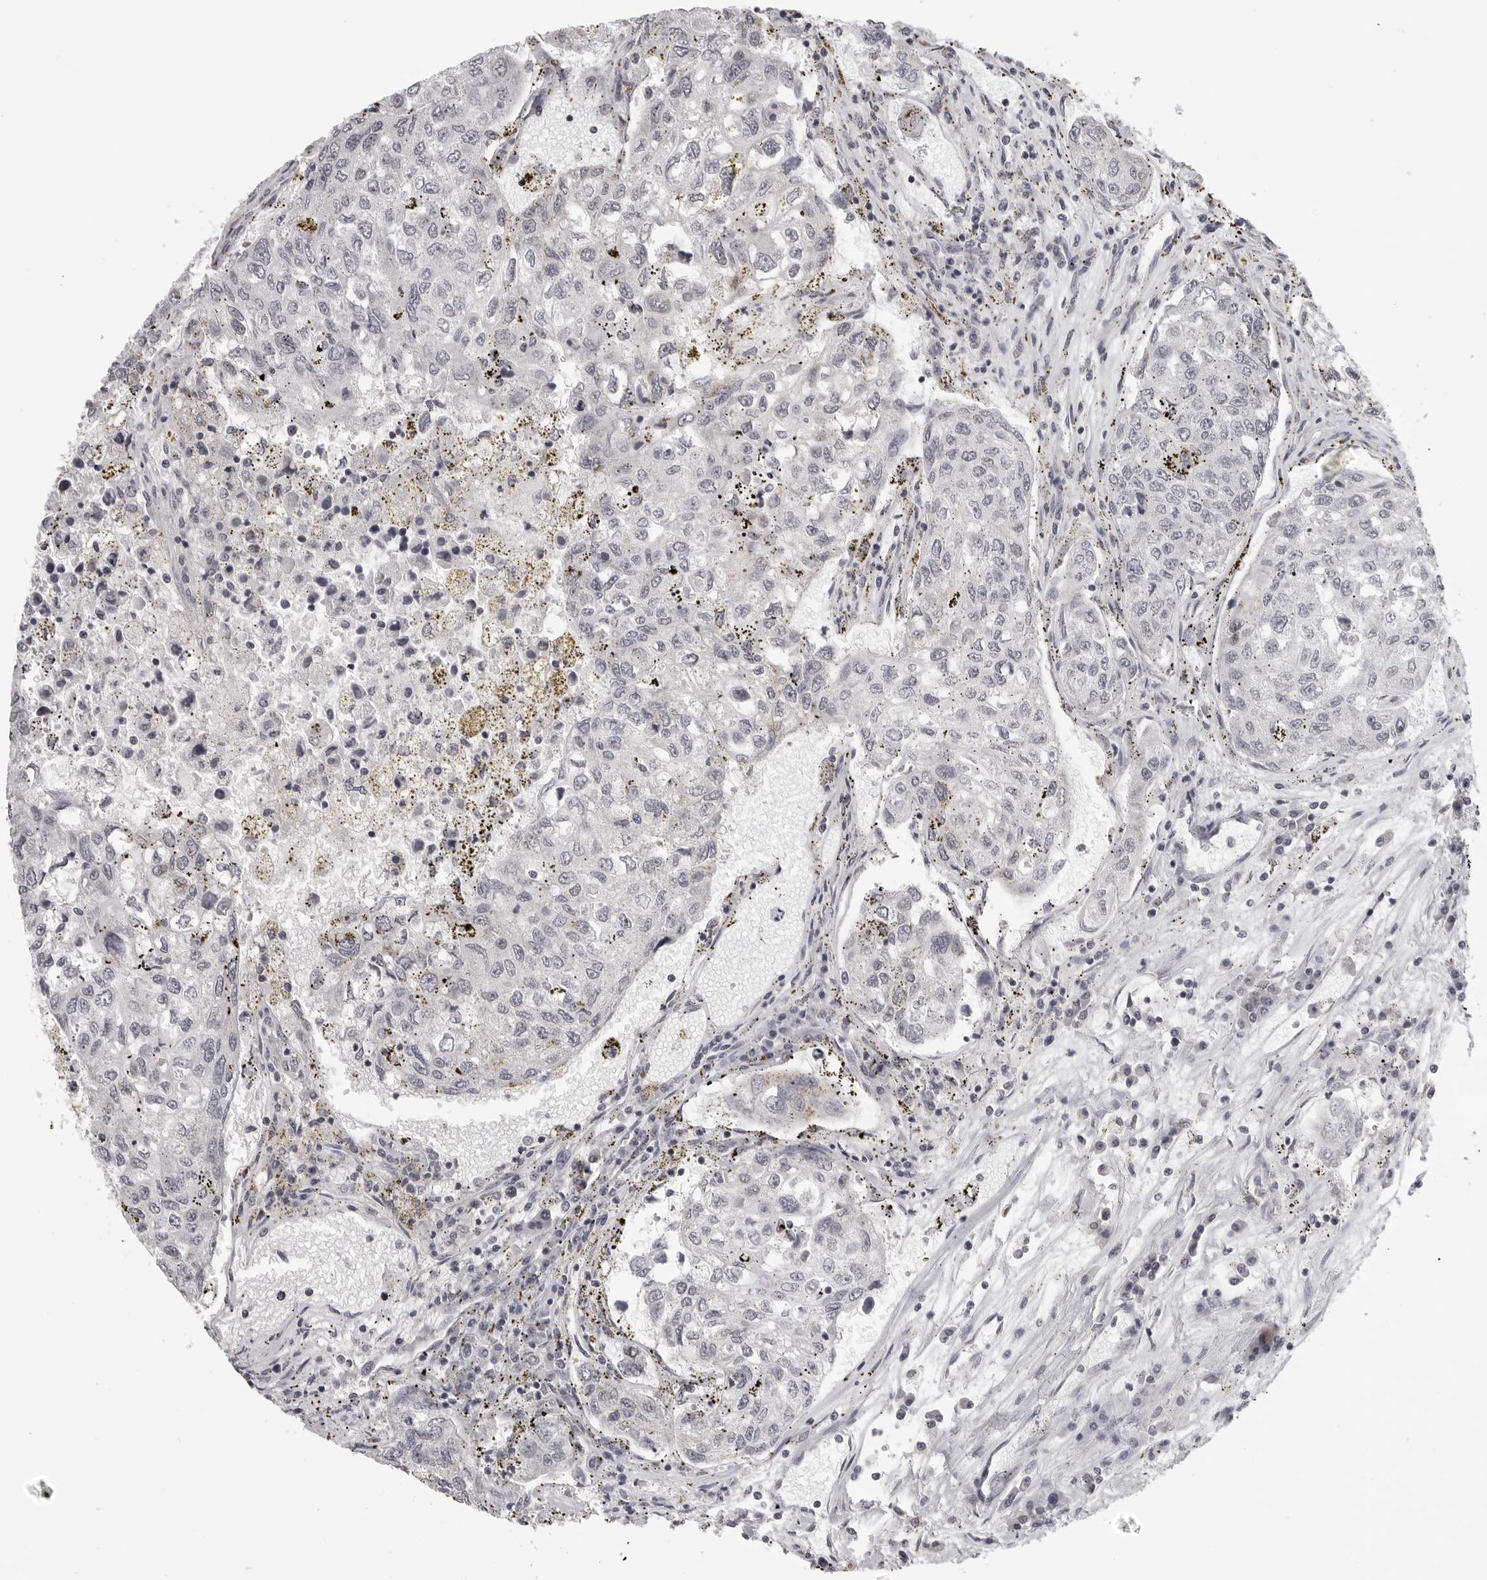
{"staining": {"intensity": "moderate", "quantity": "<25%", "location": "cytoplasmic/membranous"}, "tissue": "urothelial cancer", "cell_type": "Tumor cells", "image_type": "cancer", "snomed": [{"axis": "morphology", "description": "Urothelial carcinoma, High grade"}, {"axis": "topography", "description": "Lymph node"}, {"axis": "topography", "description": "Urinary bladder"}], "caption": "High-grade urothelial carcinoma tissue displays moderate cytoplasmic/membranous staining in about <25% of tumor cells, visualized by immunohistochemistry.", "gene": "TUT4", "patient": {"sex": "male", "age": 51}}